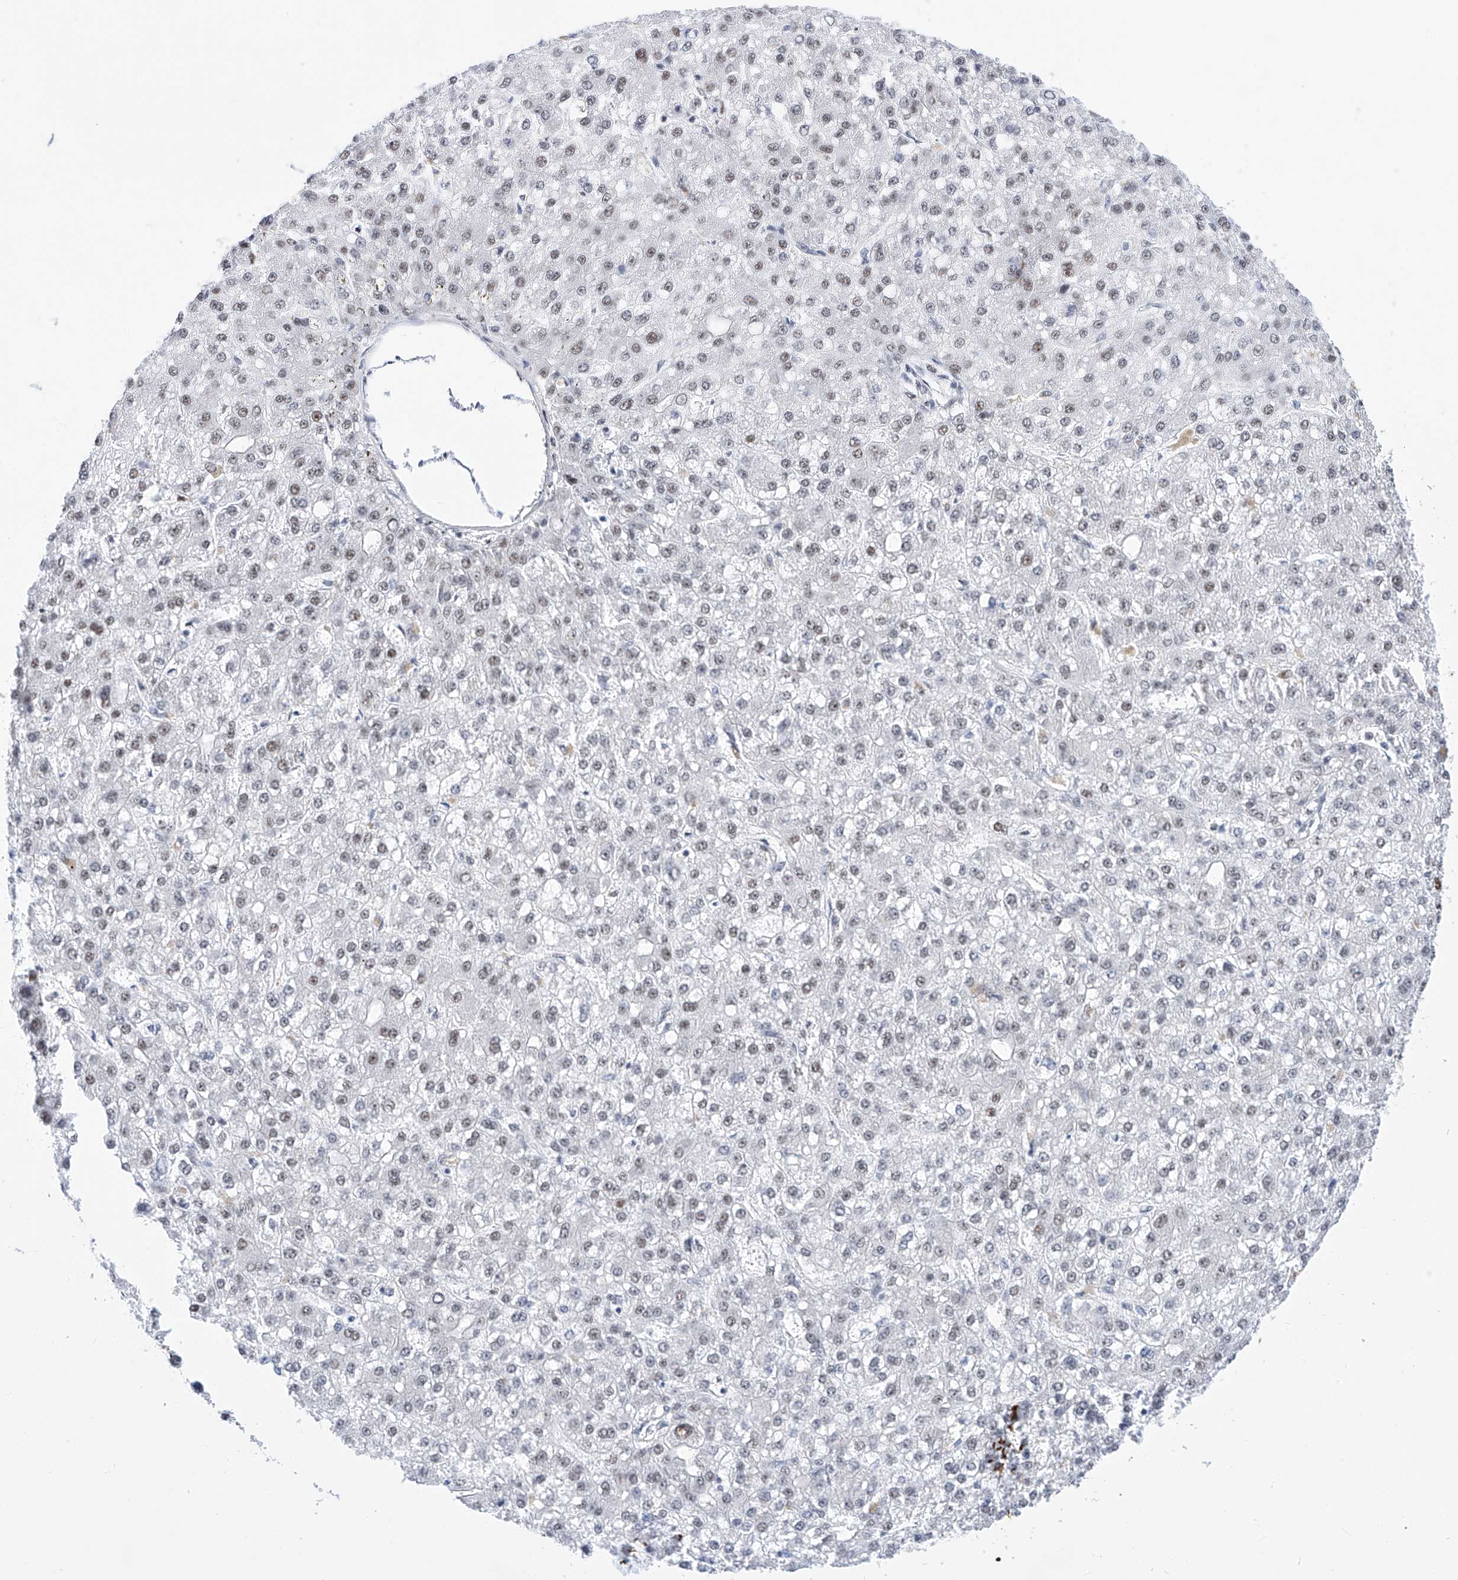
{"staining": {"intensity": "negative", "quantity": "none", "location": "none"}, "tissue": "liver cancer", "cell_type": "Tumor cells", "image_type": "cancer", "snomed": [{"axis": "morphology", "description": "Carcinoma, Hepatocellular, NOS"}, {"axis": "topography", "description": "Liver"}], "caption": "Immunohistochemical staining of liver cancer (hepatocellular carcinoma) exhibits no significant staining in tumor cells. The staining was performed using DAB to visualize the protein expression in brown, while the nuclei were stained in blue with hematoxylin (Magnification: 20x).", "gene": "SRSF6", "patient": {"sex": "male", "age": 67}}